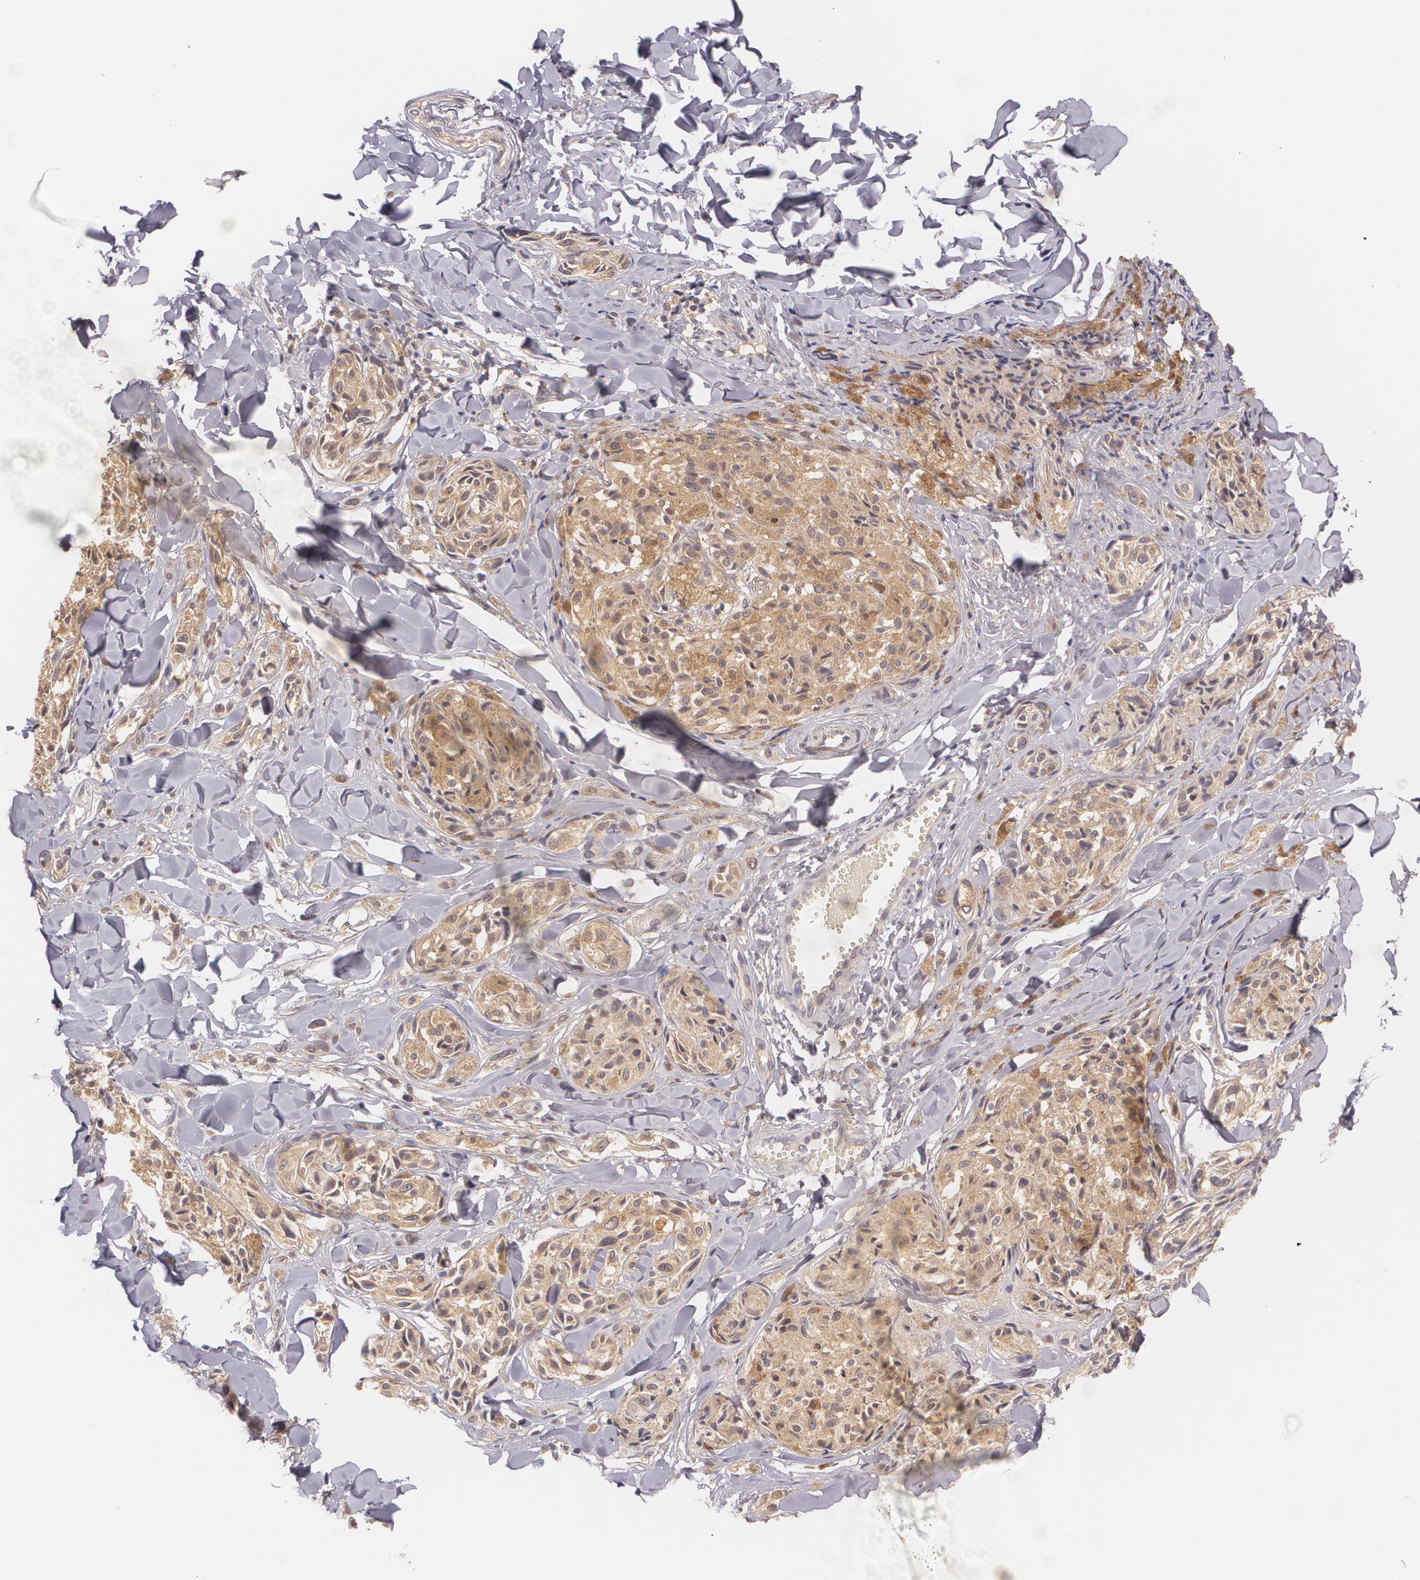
{"staining": {"intensity": "moderate", "quantity": ">75%", "location": "cytoplasmic/membranous"}, "tissue": "melanoma", "cell_type": "Tumor cells", "image_type": "cancer", "snomed": [{"axis": "morphology", "description": "Malignant melanoma, Metastatic site"}, {"axis": "topography", "description": "Skin"}], "caption": "Protein staining of melanoma tissue shows moderate cytoplasmic/membranous expression in approximately >75% of tumor cells. Using DAB (3,3'-diaminobenzidine) (brown) and hematoxylin (blue) stains, captured at high magnification using brightfield microscopy.", "gene": "CCL17", "patient": {"sex": "female", "age": 66}}